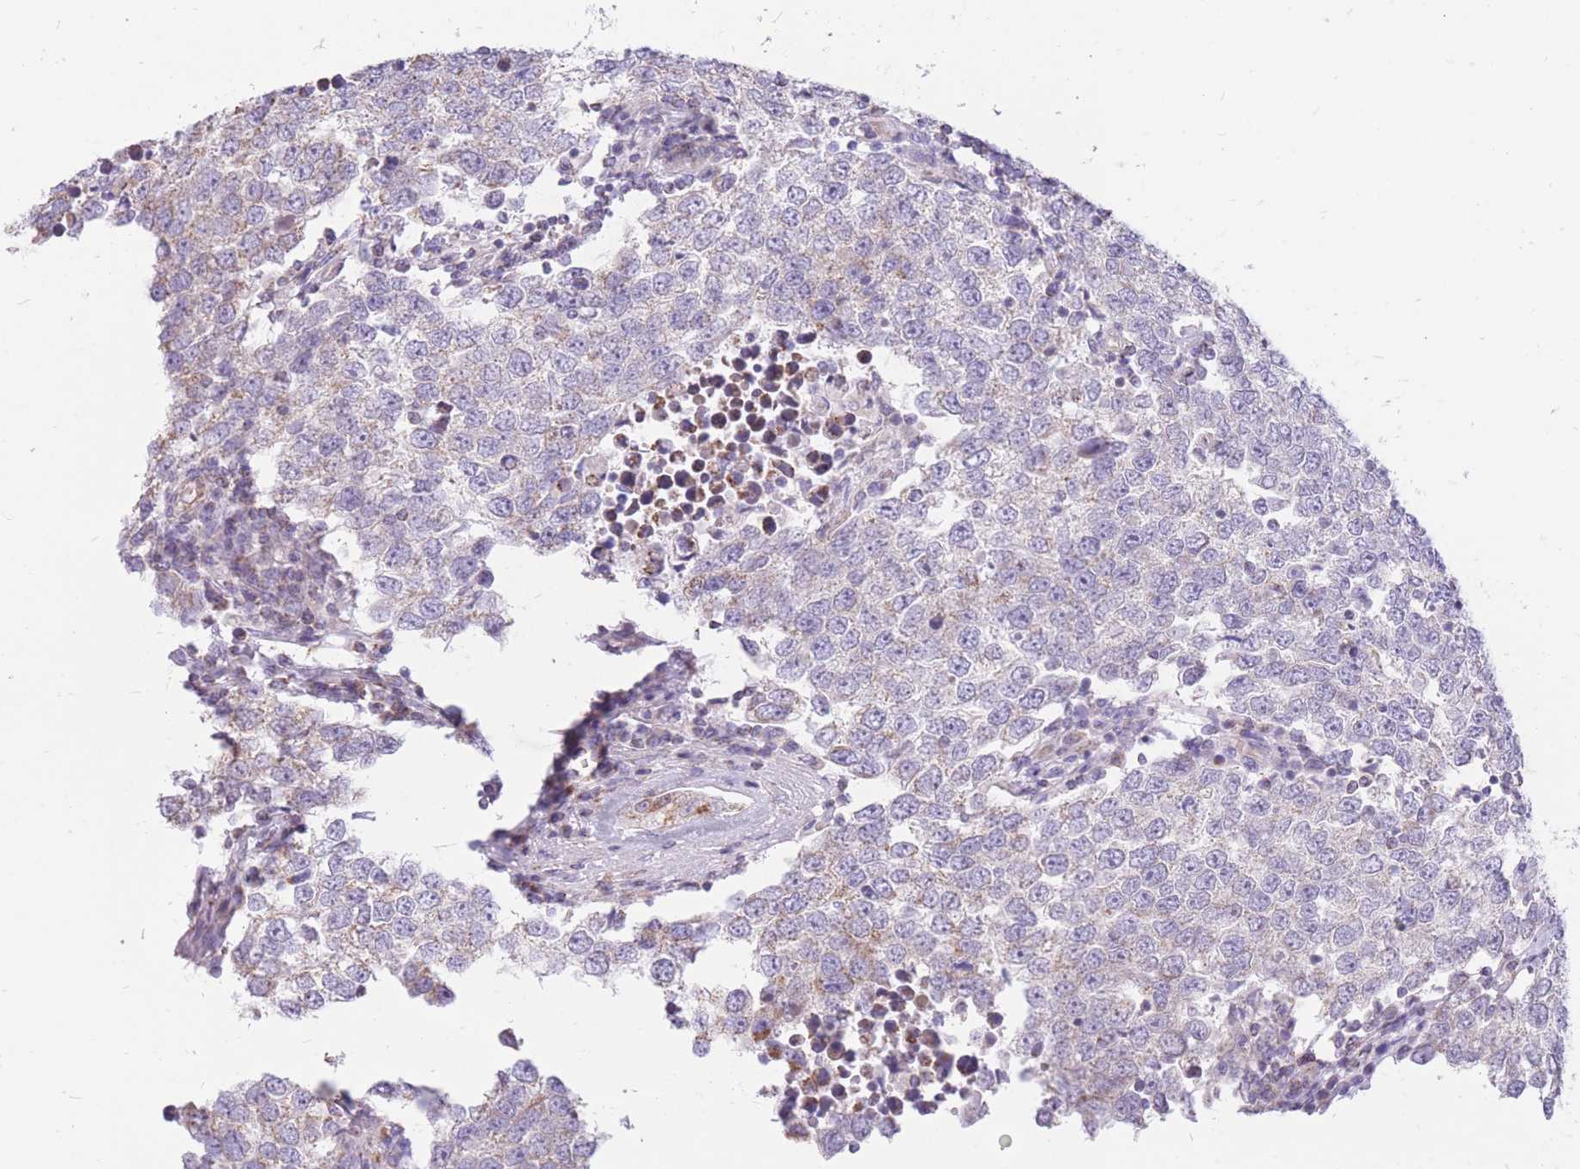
{"staining": {"intensity": "weak", "quantity": "<25%", "location": "cytoplasmic/membranous"}, "tissue": "testis cancer", "cell_type": "Tumor cells", "image_type": "cancer", "snomed": [{"axis": "morphology", "description": "Seminoma, NOS"}, {"axis": "morphology", "description": "Carcinoma, Embryonal, NOS"}, {"axis": "topography", "description": "Testis"}], "caption": "Testis cancer was stained to show a protein in brown. There is no significant positivity in tumor cells.", "gene": "PCSK1", "patient": {"sex": "male", "age": 28}}